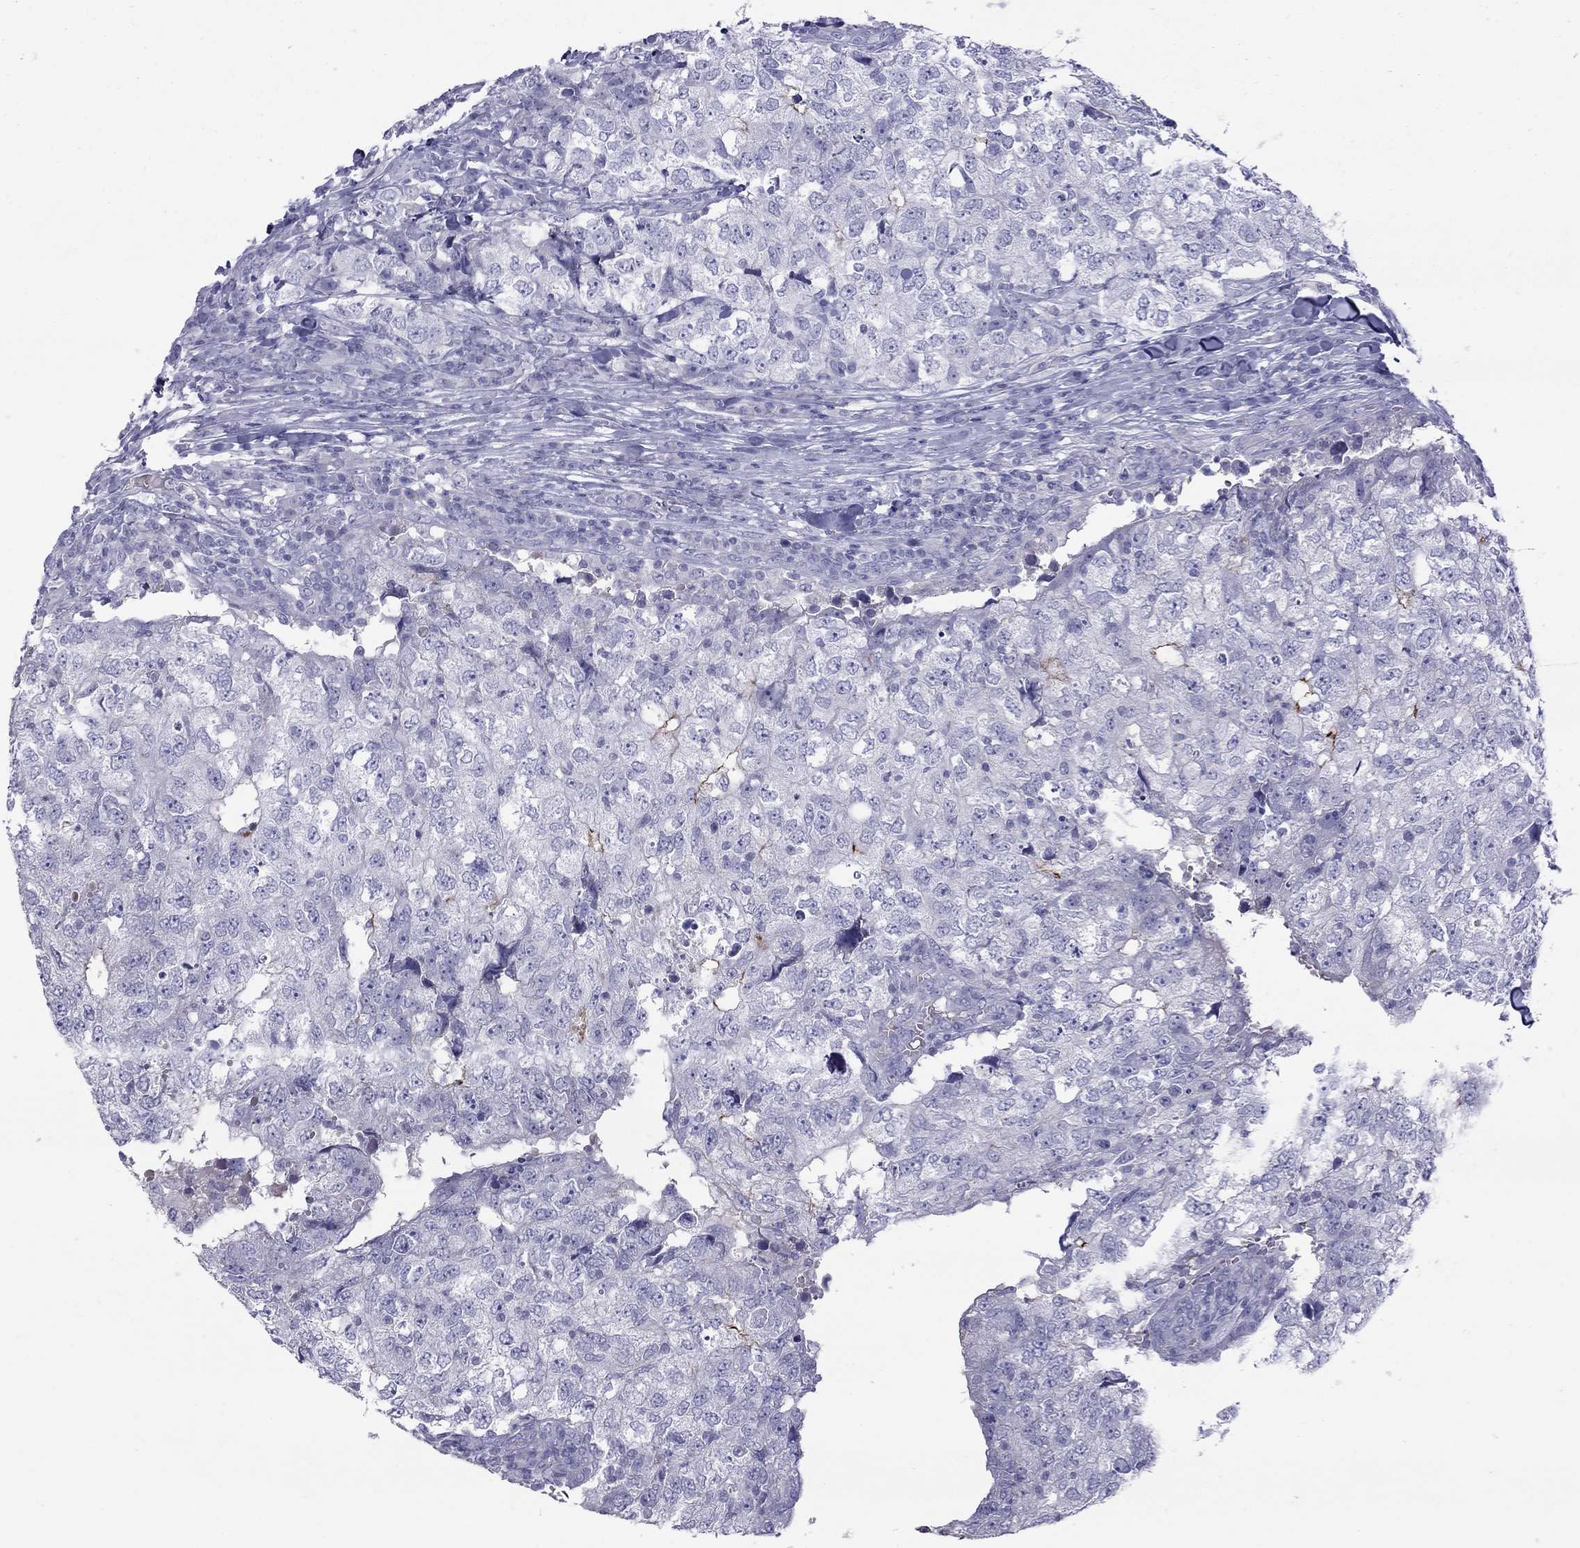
{"staining": {"intensity": "negative", "quantity": "none", "location": "none"}, "tissue": "breast cancer", "cell_type": "Tumor cells", "image_type": "cancer", "snomed": [{"axis": "morphology", "description": "Duct carcinoma"}, {"axis": "topography", "description": "Breast"}], "caption": "The photomicrograph reveals no significant expression in tumor cells of breast cancer (infiltrating ductal carcinoma).", "gene": "MUC16", "patient": {"sex": "female", "age": 30}}